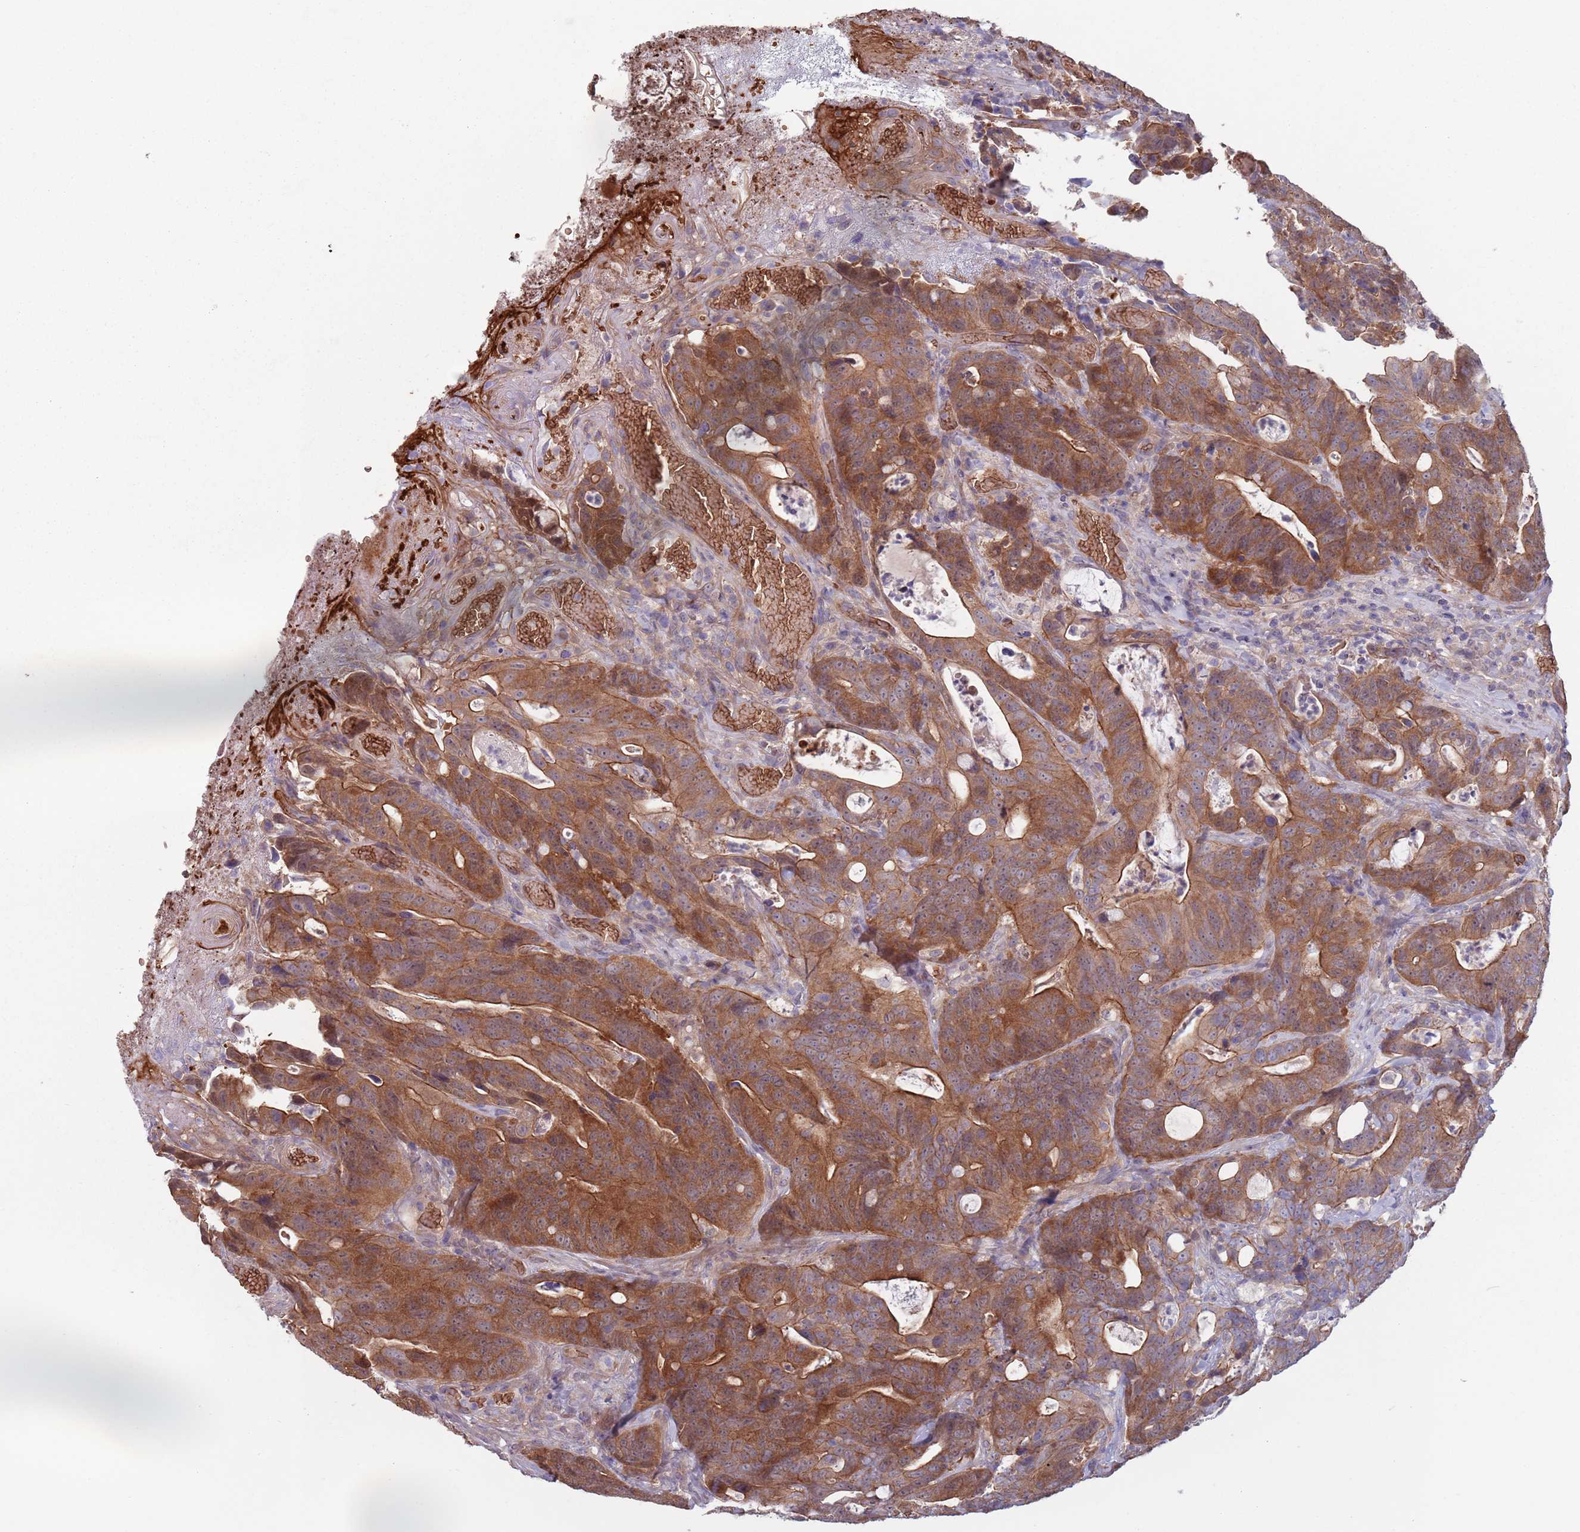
{"staining": {"intensity": "strong", "quantity": ">75%", "location": "cytoplasmic/membranous"}, "tissue": "colorectal cancer", "cell_type": "Tumor cells", "image_type": "cancer", "snomed": [{"axis": "morphology", "description": "Adenocarcinoma, NOS"}, {"axis": "topography", "description": "Colon"}], "caption": "A photomicrograph of colorectal cancer stained for a protein exhibits strong cytoplasmic/membranous brown staining in tumor cells.", "gene": "CLNS1A", "patient": {"sex": "female", "age": 82}}